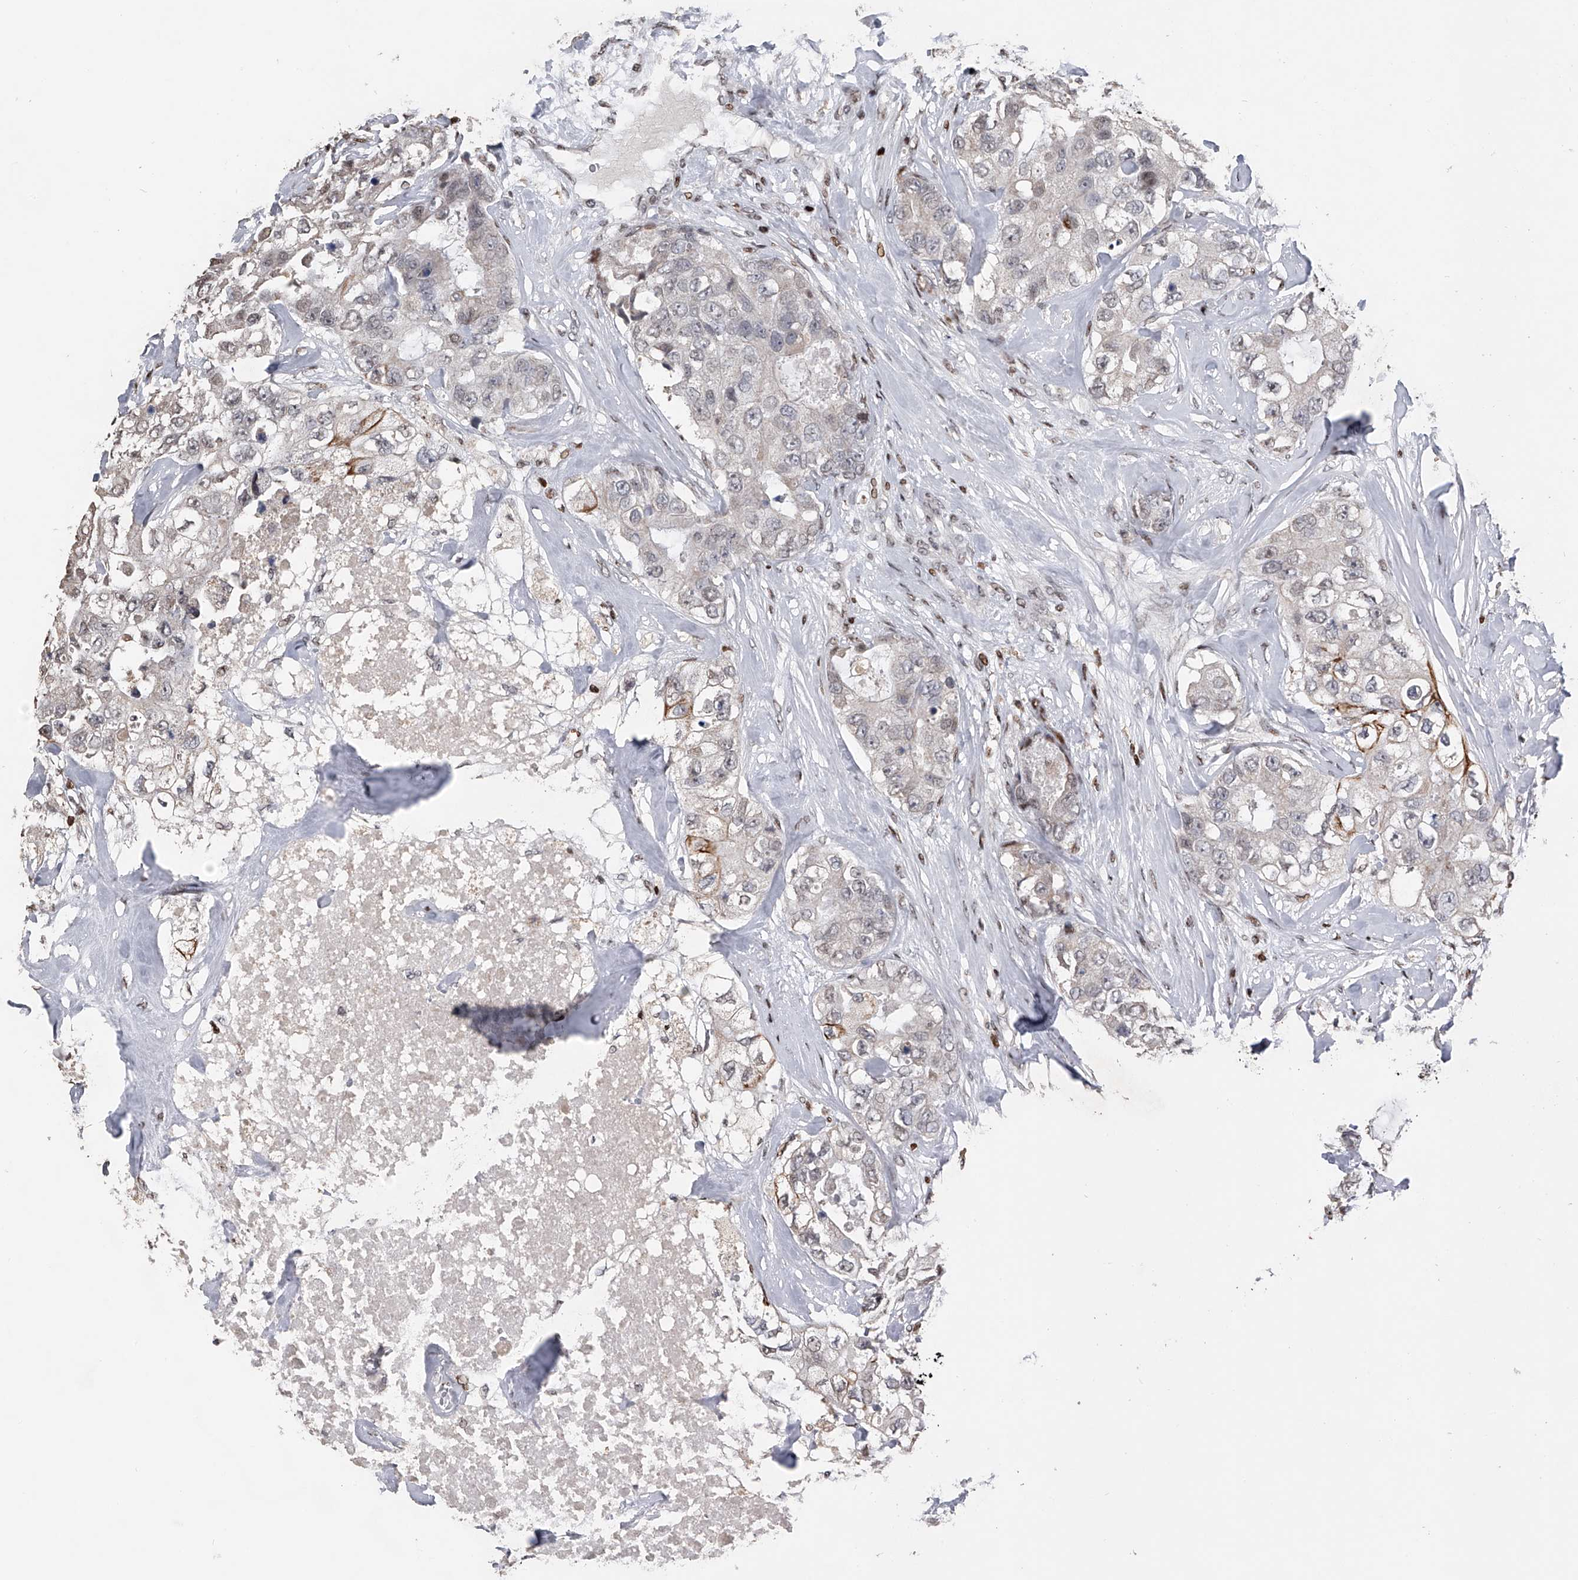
{"staining": {"intensity": "negative", "quantity": "none", "location": "none"}, "tissue": "breast cancer", "cell_type": "Tumor cells", "image_type": "cancer", "snomed": [{"axis": "morphology", "description": "Duct carcinoma"}, {"axis": "topography", "description": "Breast"}], "caption": "Breast cancer (infiltrating ductal carcinoma) was stained to show a protein in brown. There is no significant staining in tumor cells. (IHC, brightfield microscopy, high magnification).", "gene": "RWDD2A", "patient": {"sex": "female", "age": 62}}